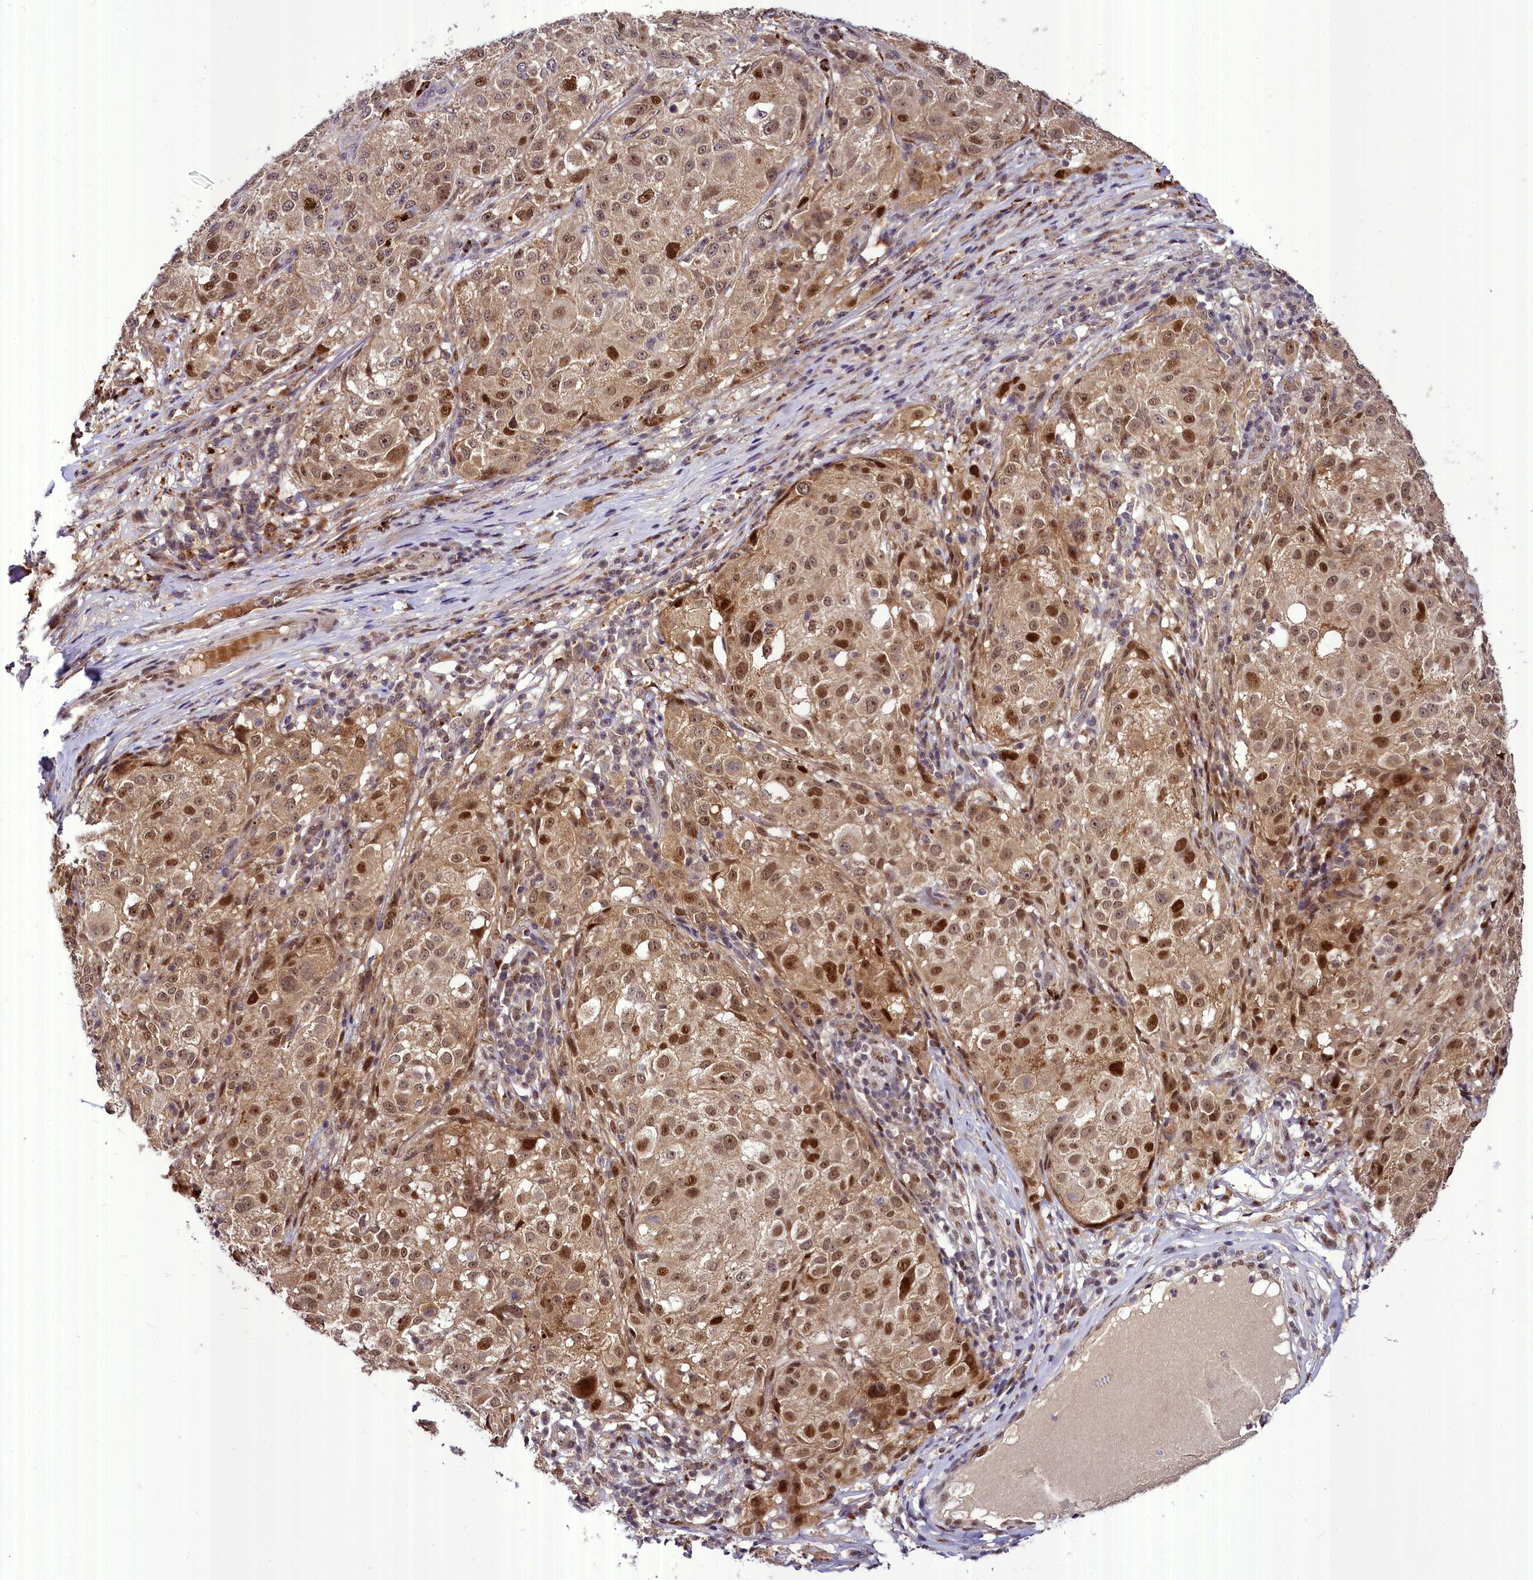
{"staining": {"intensity": "moderate", "quantity": ">75%", "location": "nuclear"}, "tissue": "melanoma", "cell_type": "Tumor cells", "image_type": "cancer", "snomed": [{"axis": "morphology", "description": "Necrosis, NOS"}, {"axis": "morphology", "description": "Malignant melanoma, NOS"}, {"axis": "topography", "description": "Skin"}], "caption": "Immunohistochemistry of human malignant melanoma reveals medium levels of moderate nuclear staining in about >75% of tumor cells.", "gene": "MAML2", "patient": {"sex": "female", "age": 87}}